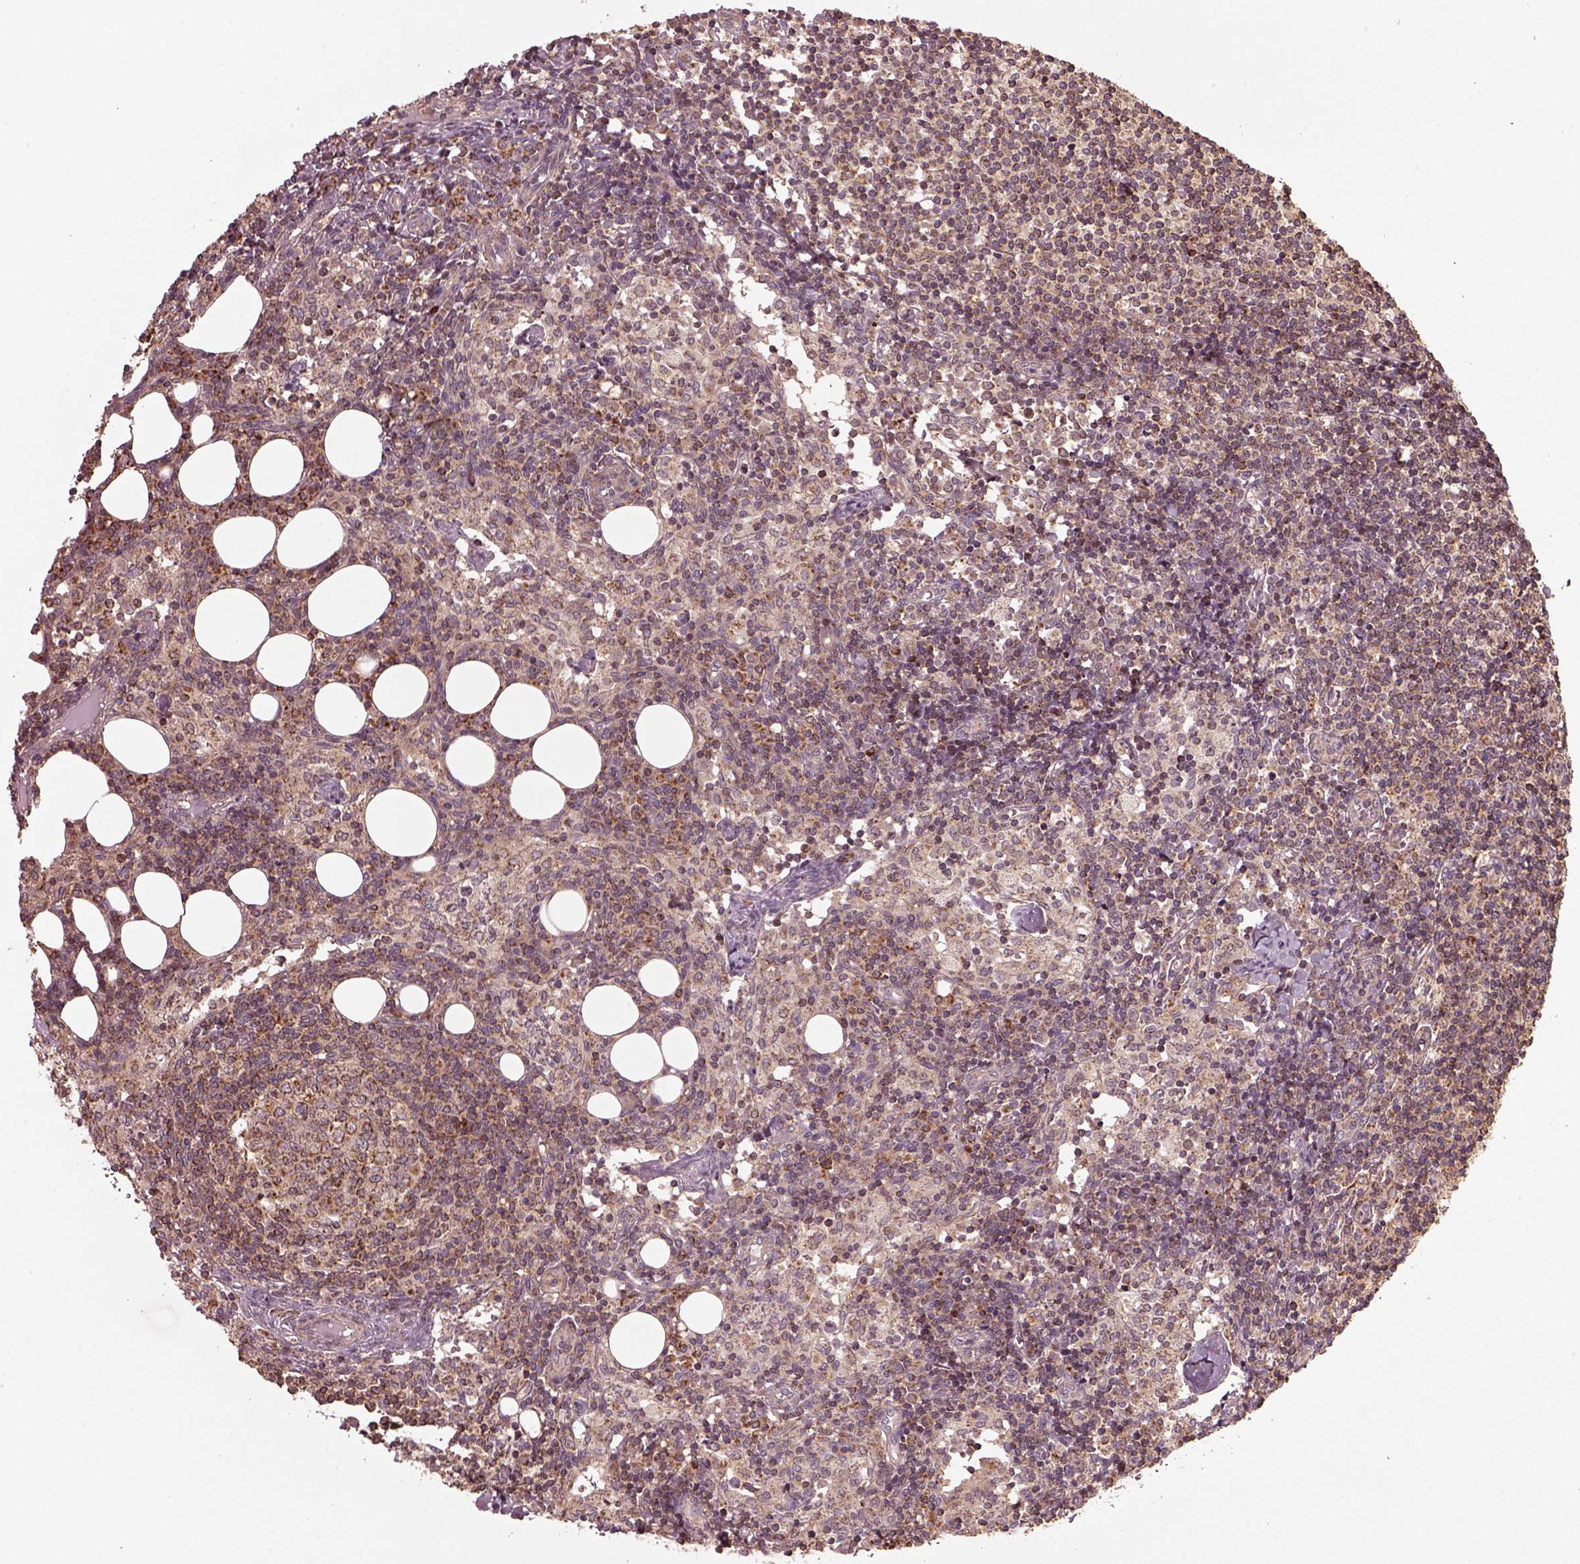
{"staining": {"intensity": "moderate", "quantity": ">75%", "location": "cytoplasmic/membranous"}, "tissue": "lymph node", "cell_type": "Germinal center cells", "image_type": "normal", "snomed": [{"axis": "morphology", "description": "Normal tissue, NOS"}, {"axis": "topography", "description": "Lymph node"}], "caption": "IHC micrograph of unremarkable lymph node stained for a protein (brown), which demonstrates medium levels of moderate cytoplasmic/membranous positivity in approximately >75% of germinal center cells.", "gene": "SEL1L3", "patient": {"sex": "female", "age": 52}}